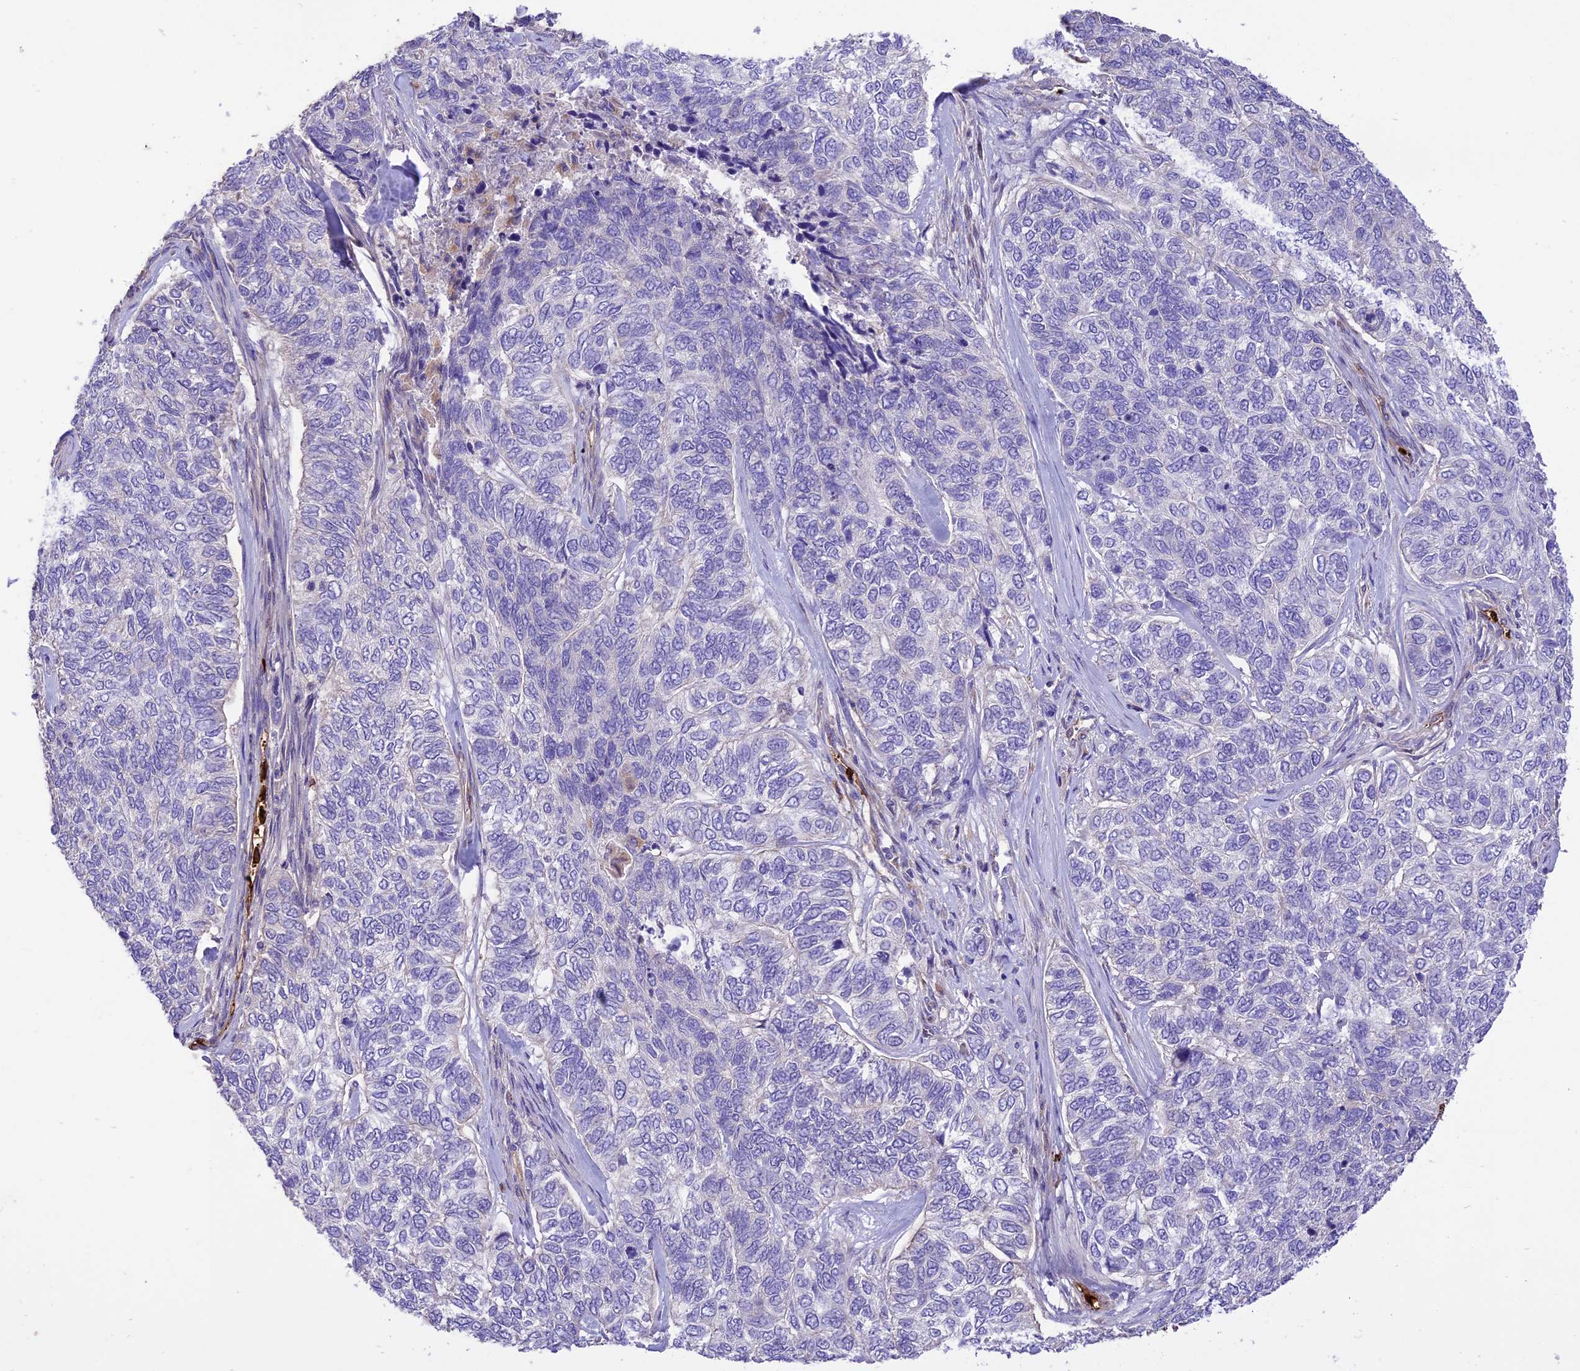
{"staining": {"intensity": "negative", "quantity": "none", "location": "none"}, "tissue": "skin cancer", "cell_type": "Tumor cells", "image_type": "cancer", "snomed": [{"axis": "morphology", "description": "Basal cell carcinoma"}, {"axis": "topography", "description": "Skin"}], "caption": "This is an immunohistochemistry (IHC) micrograph of human basal cell carcinoma (skin). There is no staining in tumor cells.", "gene": "TTC4", "patient": {"sex": "female", "age": 65}}